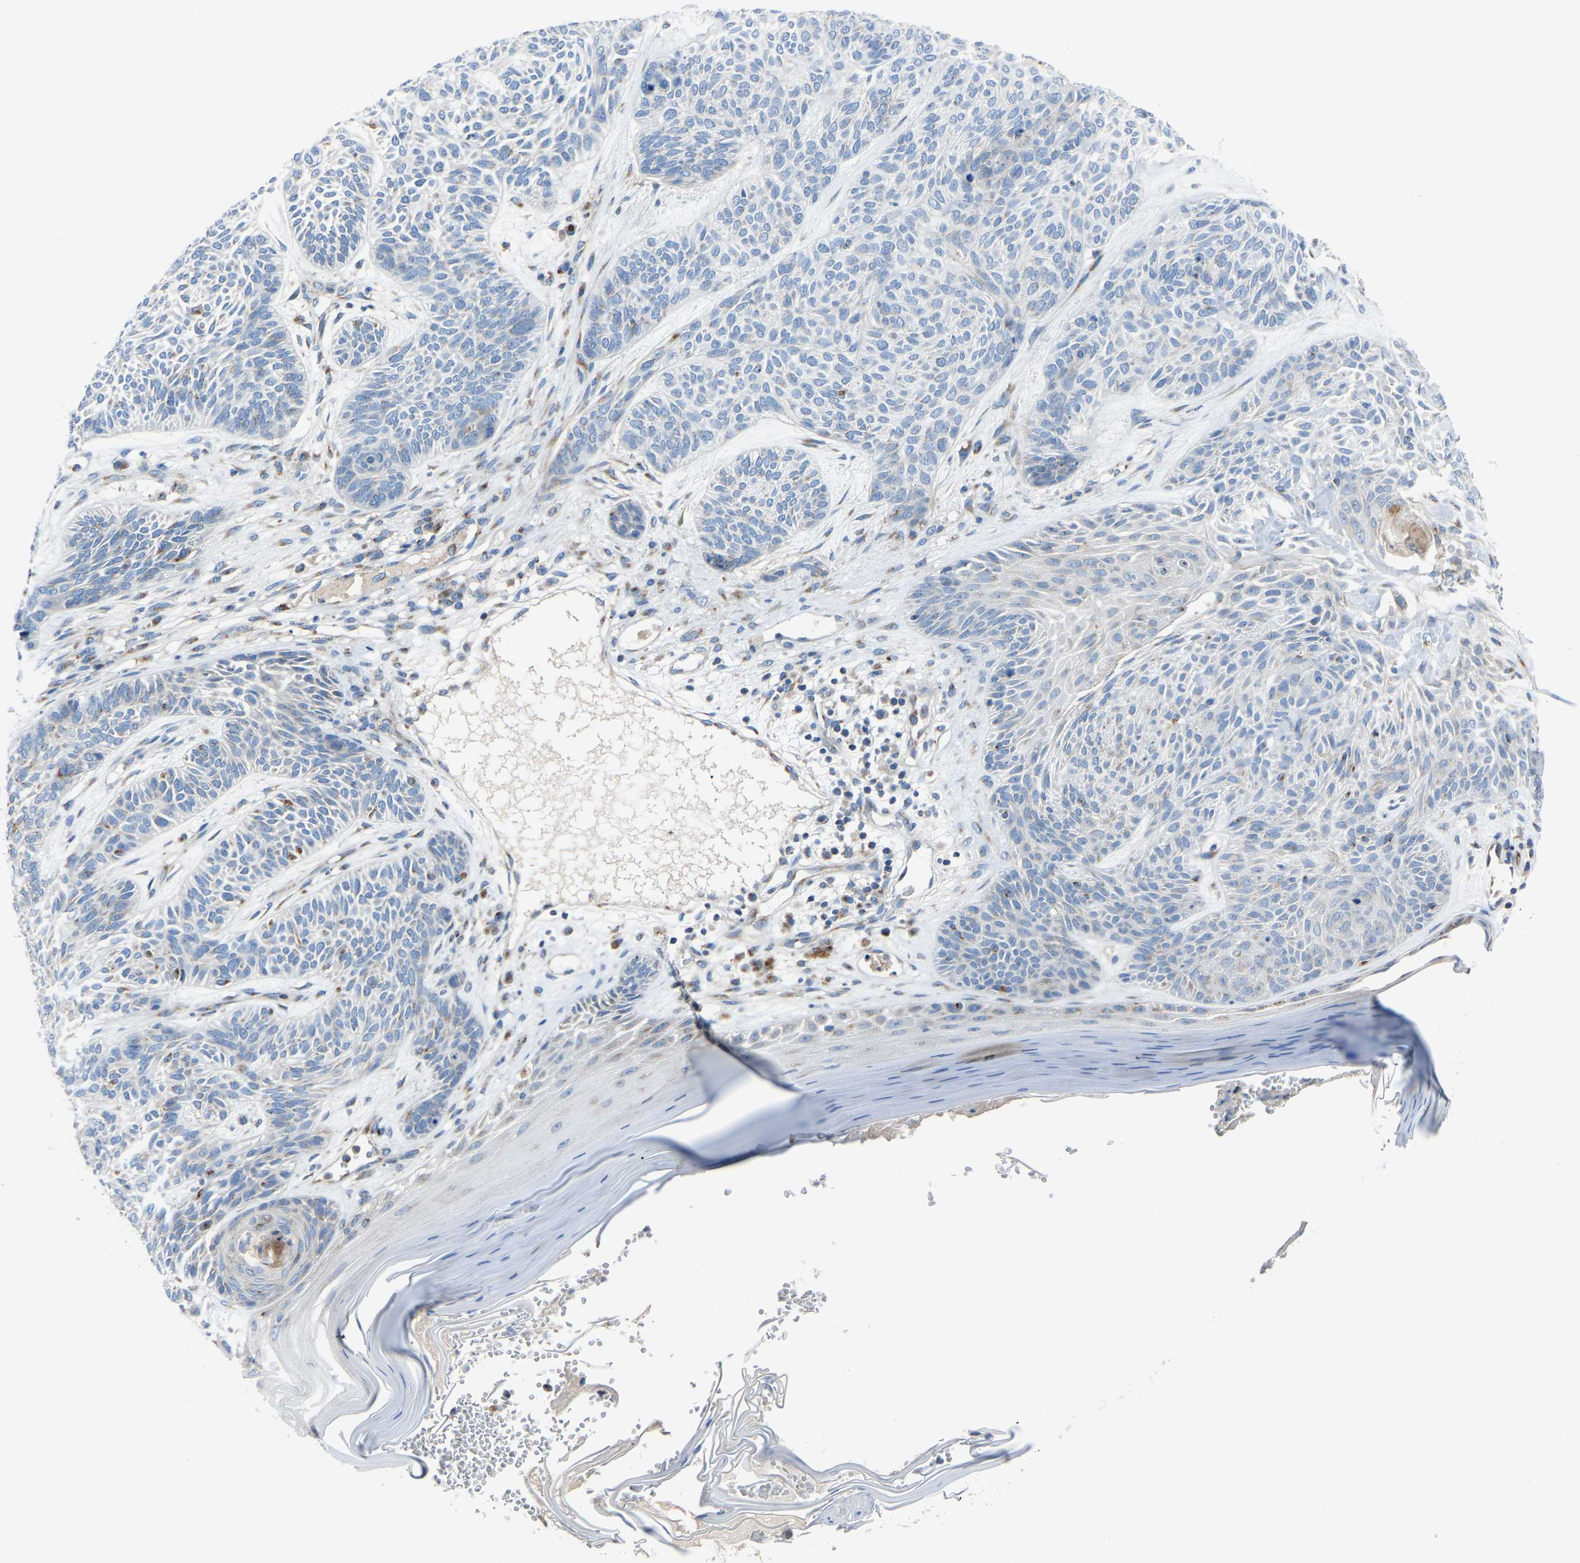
{"staining": {"intensity": "negative", "quantity": "none", "location": "none"}, "tissue": "skin cancer", "cell_type": "Tumor cells", "image_type": "cancer", "snomed": [{"axis": "morphology", "description": "Basal cell carcinoma"}, {"axis": "topography", "description": "Skin"}], "caption": "Tumor cells show no significant protein staining in basal cell carcinoma (skin). The staining is performed using DAB brown chromogen with nuclei counter-stained in using hematoxylin.", "gene": "CANT1", "patient": {"sex": "male", "age": 55}}